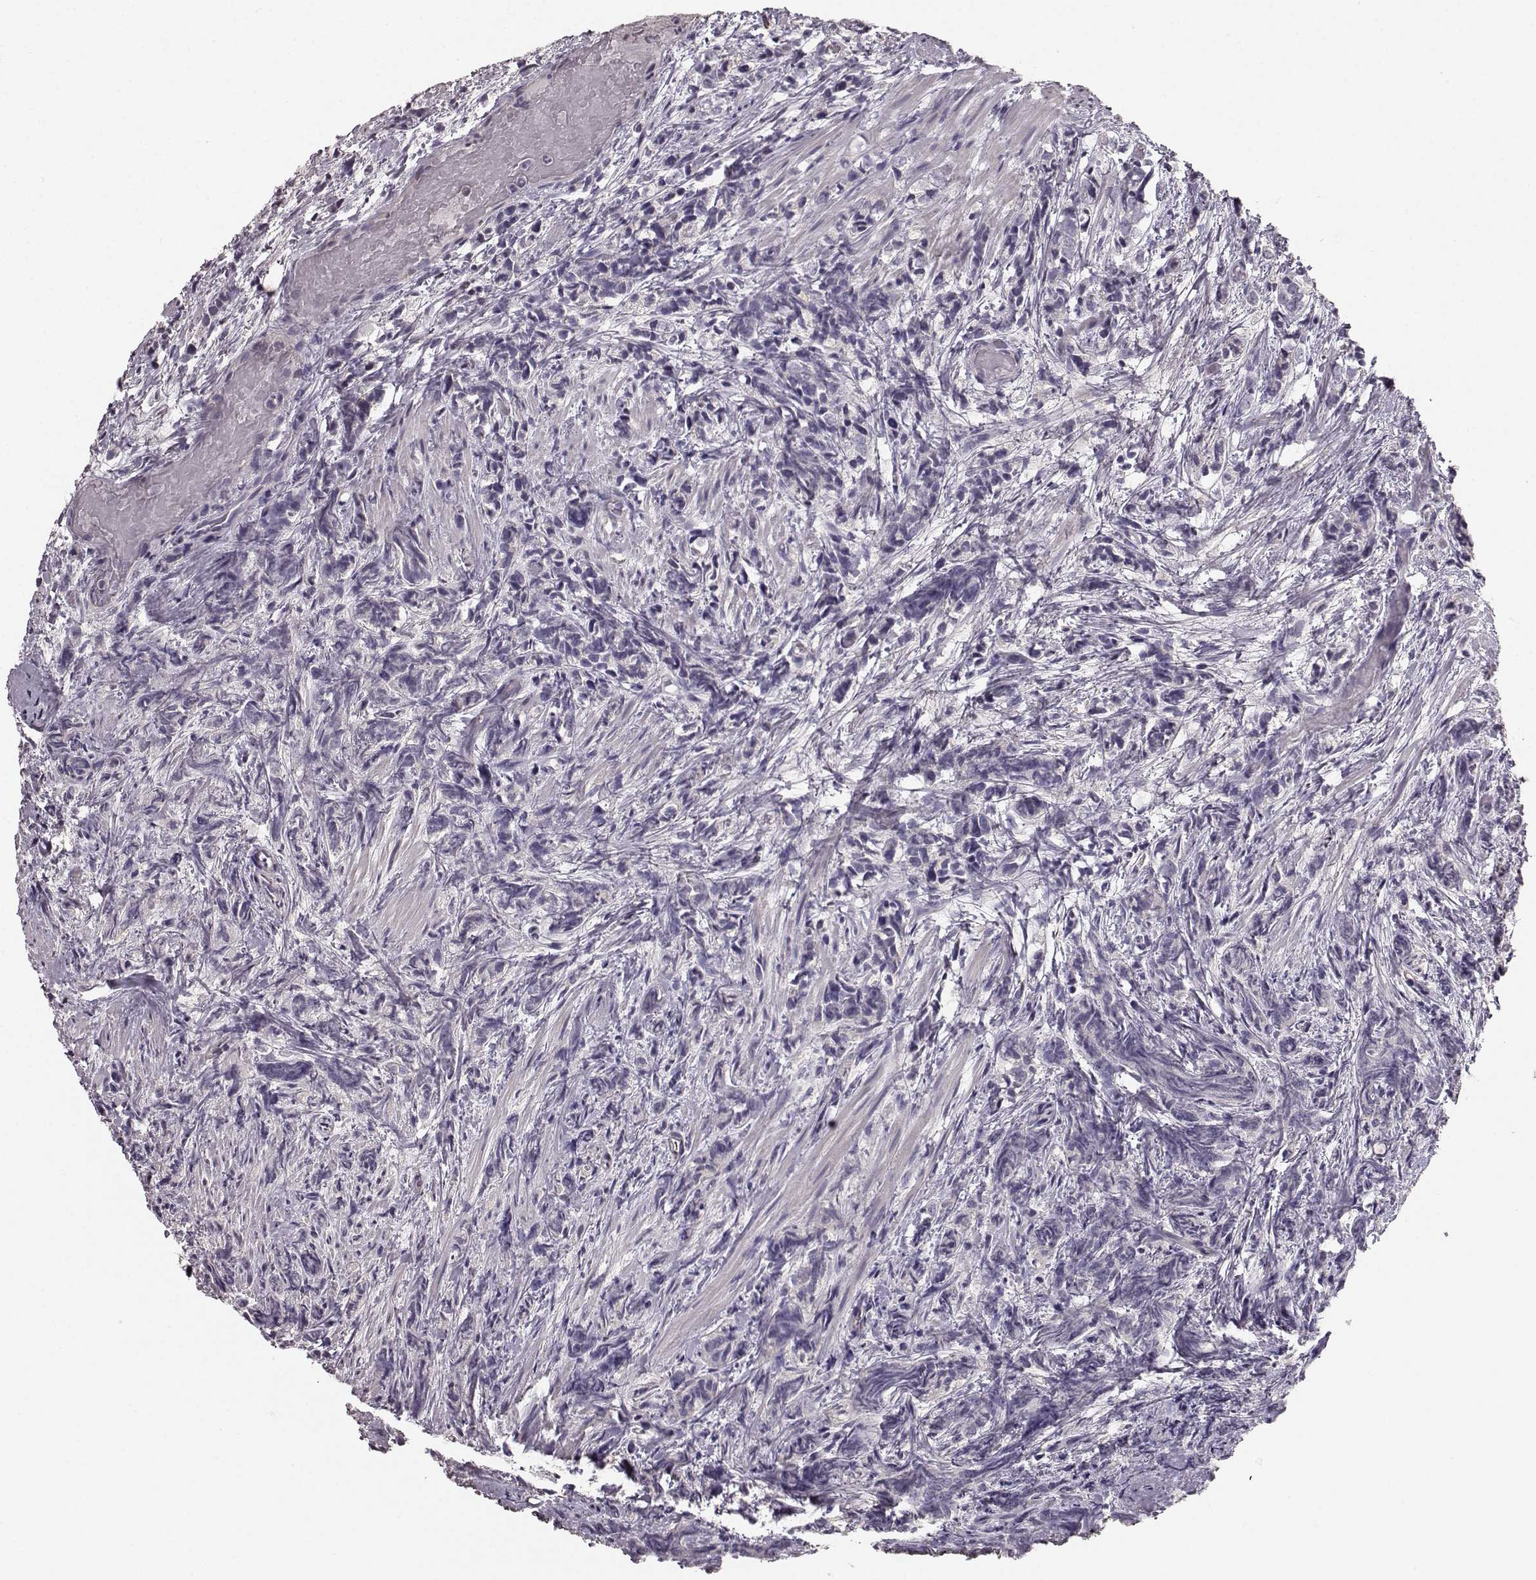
{"staining": {"intensity": "negative", "quantity": "none", "location": "none"}, "tissue": "prostate cancer", "cell_type": "Tumor cells", "image_type": "cancer", "snomed": [{"axis": "morphology", "description": "Adenocarcinoma, High grade"}, {"axis": "topography", "description": "Prostate"}], "caption": "The immunohistochemistry (IHC) micrograph has no significant staining in tumor cells of prostate cancer tissue.", "gene": "GPR50", "patient": {"sex": "male", "age": 53}}